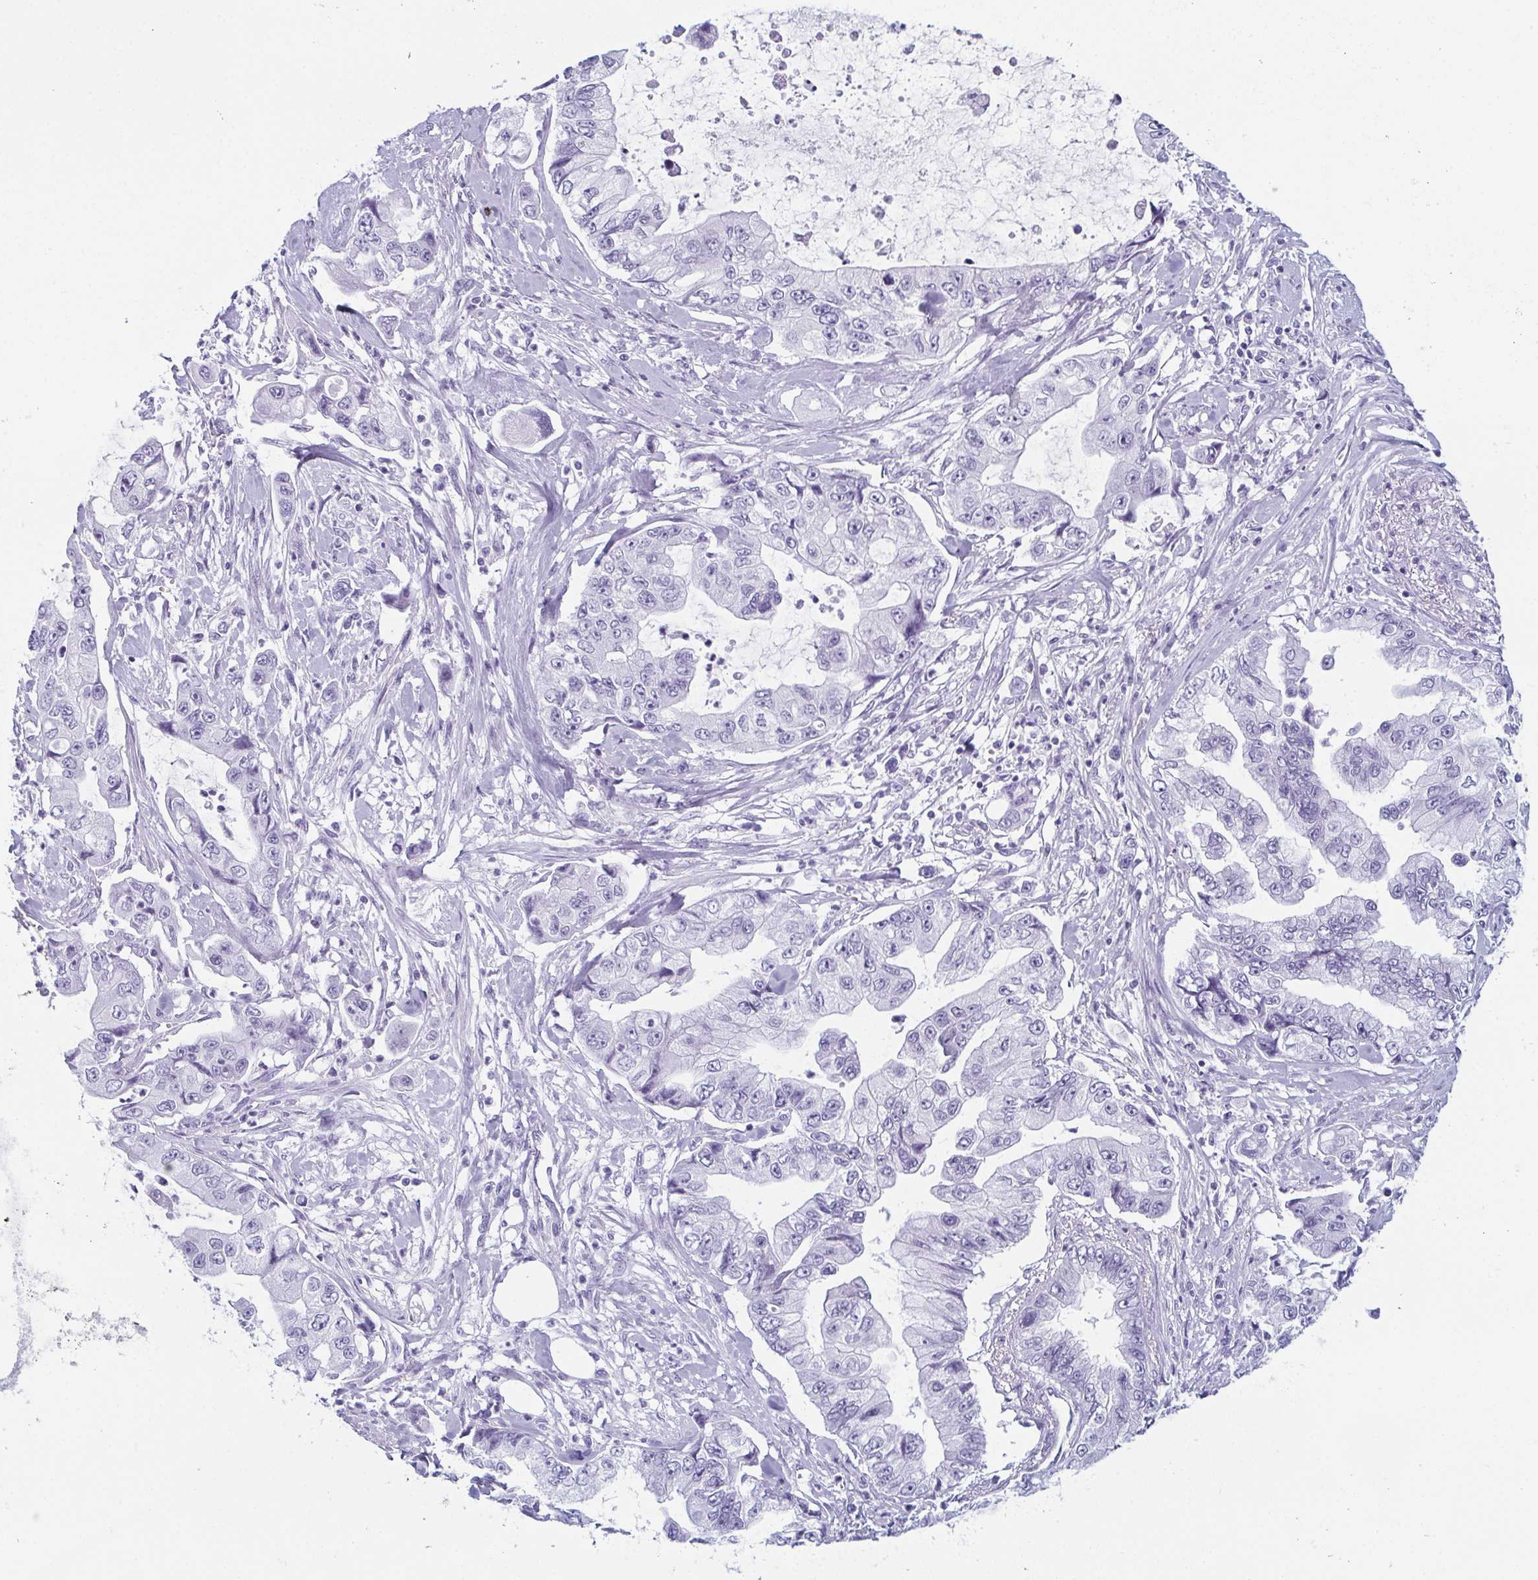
{"staining": {"intensity": "negative", "quantity": "none", "location": "none"}, "tissue": "stomach cancer", "cell_type": "Tumor cells", "image_type": "cancer", "snomed": [{"axis": "morphology", "description": "Adenocarcinoma, NOS"}, {"axis": "topography", "description": "Pancreas"}, {"axis": "topography", "description": "Stomach, upper"}, {"axis": "topography", "description": "Stomach"}], "caption": "The micrograph displays no significant positivity in tumor cells of adenocarcinoma (stomach). (DAB (3,3'-diaminobenzidine) immunohistochemistry (IHC), high magnification).", "gene": "ENKUR", "patient": {"sex": "male", "age": 77}}